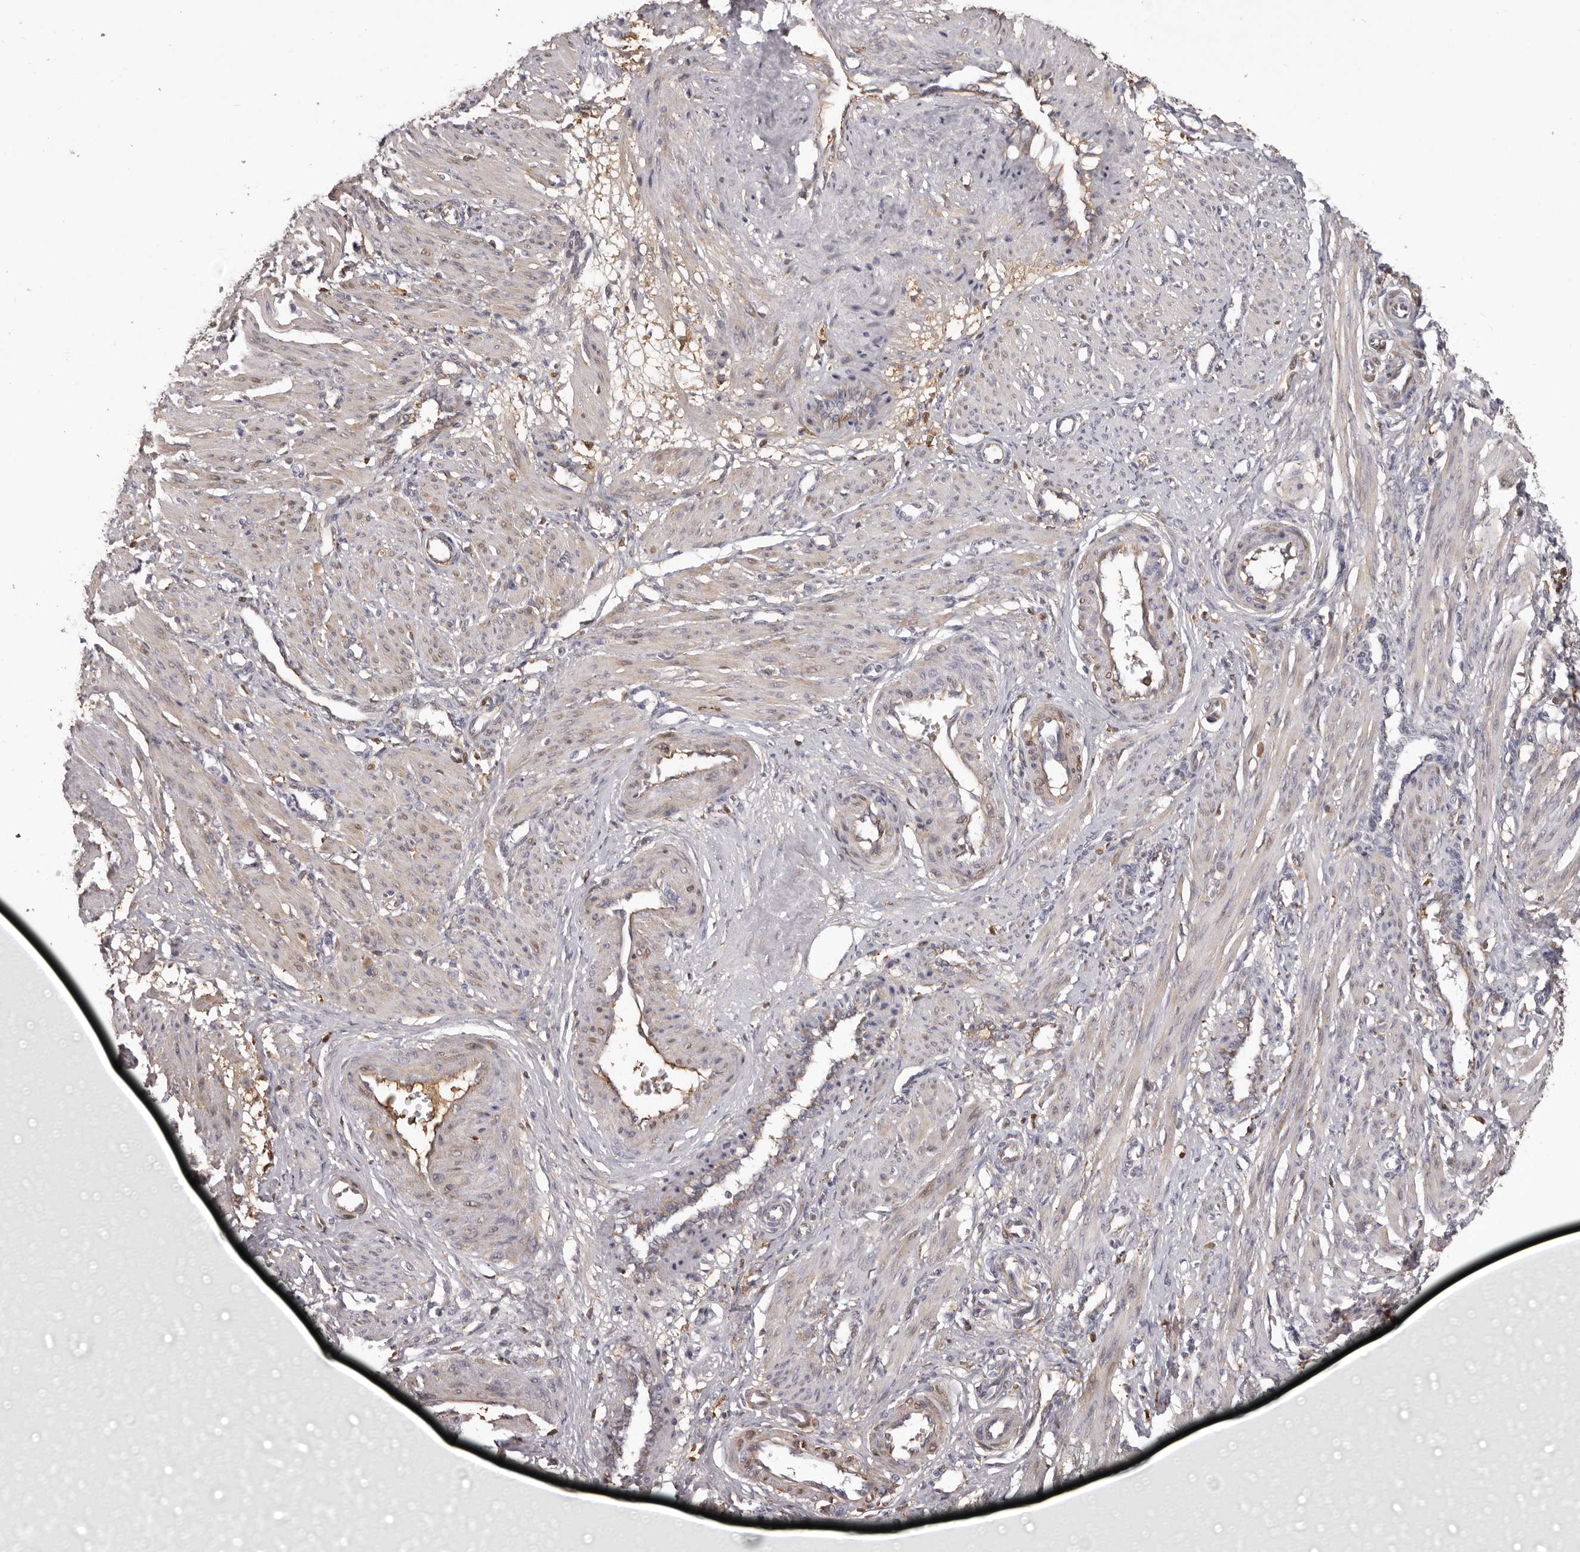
{"staining": {"intensity": "weak", "quantity": "<25%", "location": "cytoplasmic/membranous"}, "tissue": "smooth muscle", "cell_type": "Smooth muscle cells", "image_type": "normal", "snomed": [{"axis": "morphology", "description": "Normal tissue, NOS"}, {"axis": "topography", "description": "Endometrium"}], "caption": "The IHC histopathology image has no significant positivity in smooth muscle cells of smooth muscle.", "gene": "OTUD3", "patient": {"sex": "female", "age": 33}}